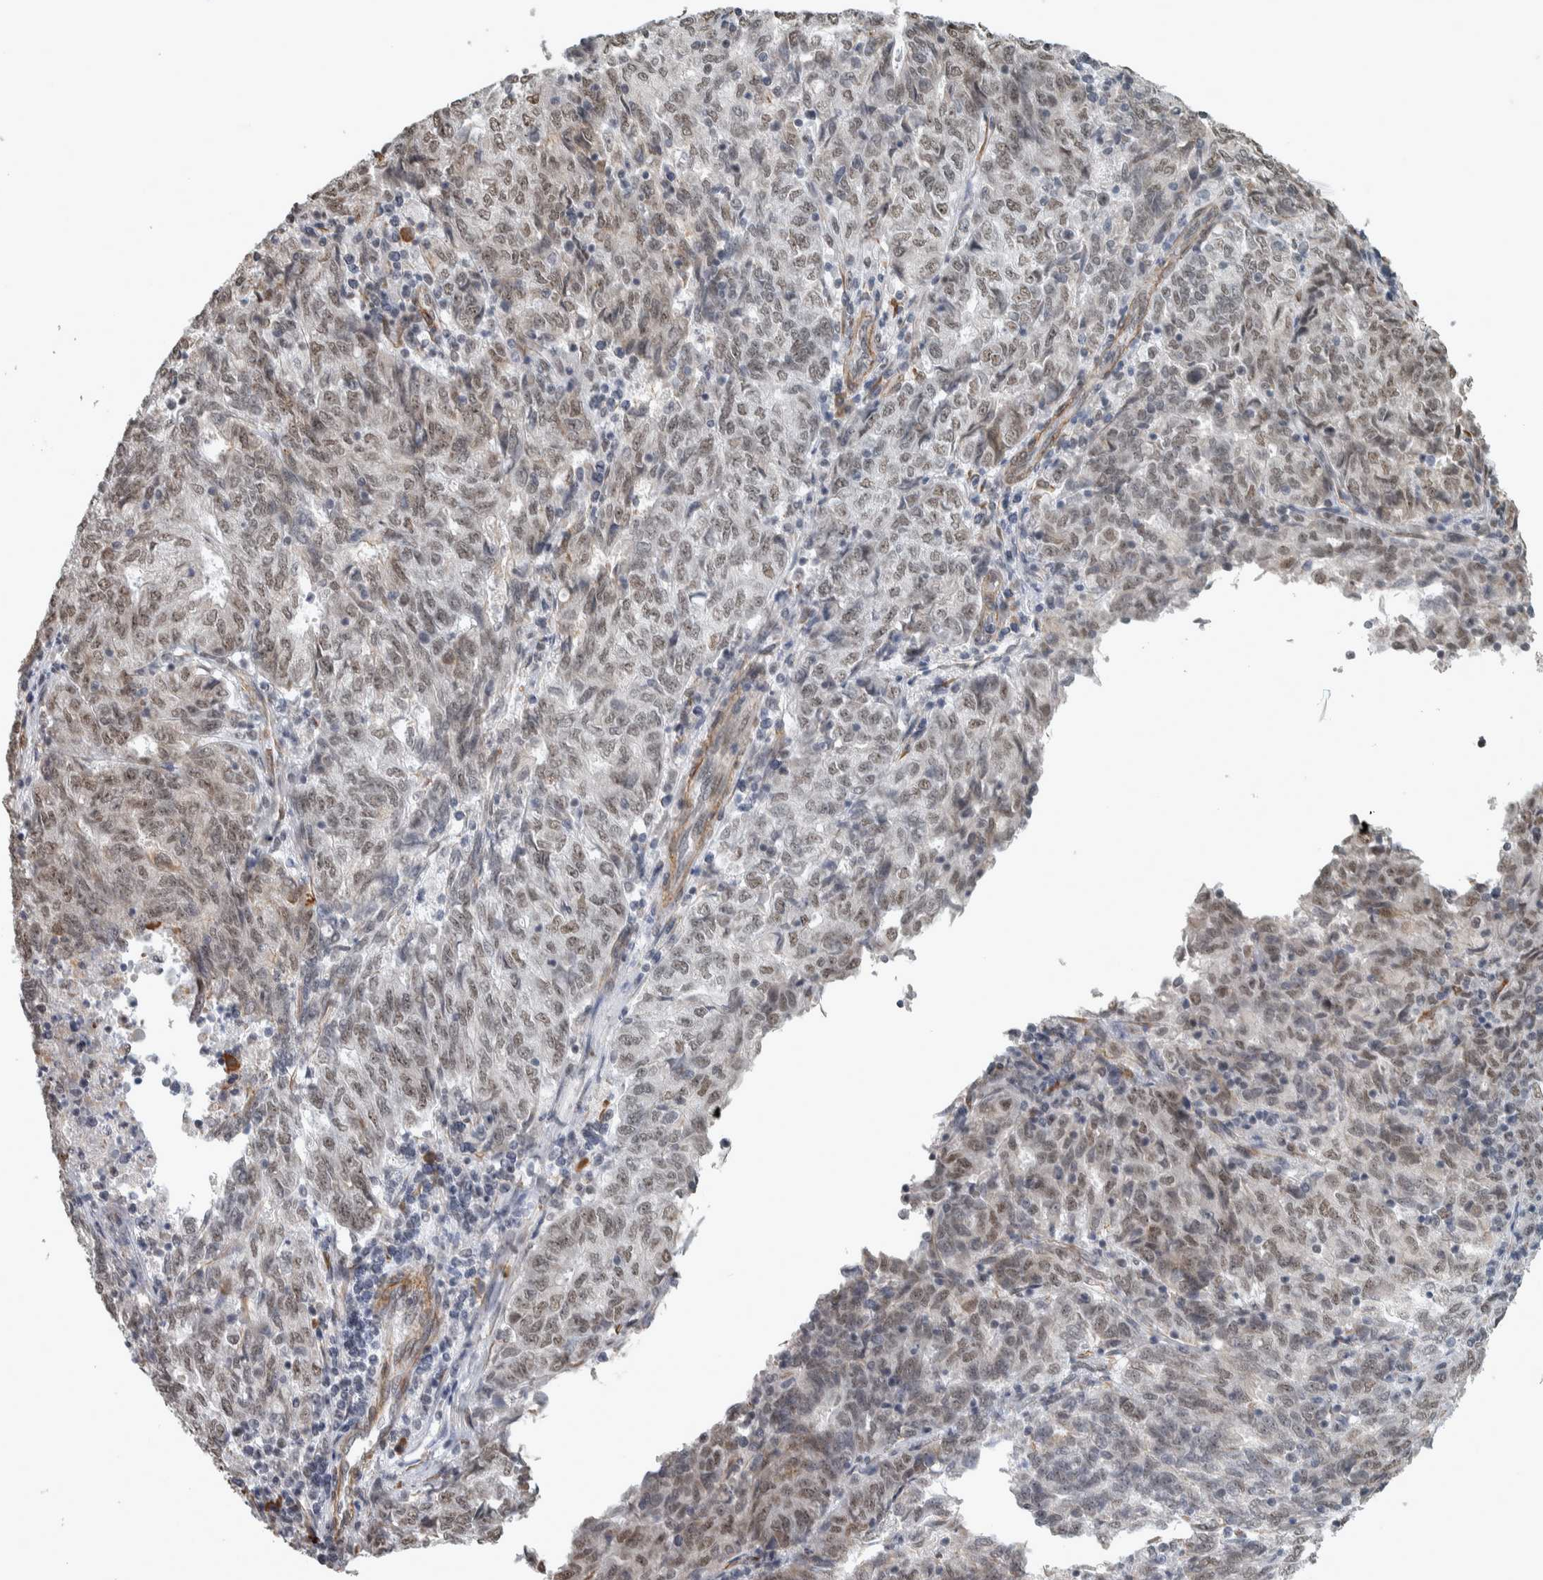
{"staining": {"intensity": "weak", "quantity": ">75%", "location": "nuclear"}, "tissue": "endometrial cancer", "cell_type": "Tumor cells", "image_type": "cancer", "snomed": [{"axis": "morphology", "description": "Adenocarcinoma, NOS"}, {"axis": "topography", "description": "Endometrium"}], "caption": "Tumor cells display low levels of weak nuclear expression in about >75% of cells in human endometrial cancer (adenocarcinoma). The staining is performed using DAB (3,3'-diaminobenzidine) brown chromogen to label protein expression. The nuclei are counter-stained blue using hematoxylin.", "gene": "DDX42", "patient": {"sex": "female", "age": 80}}